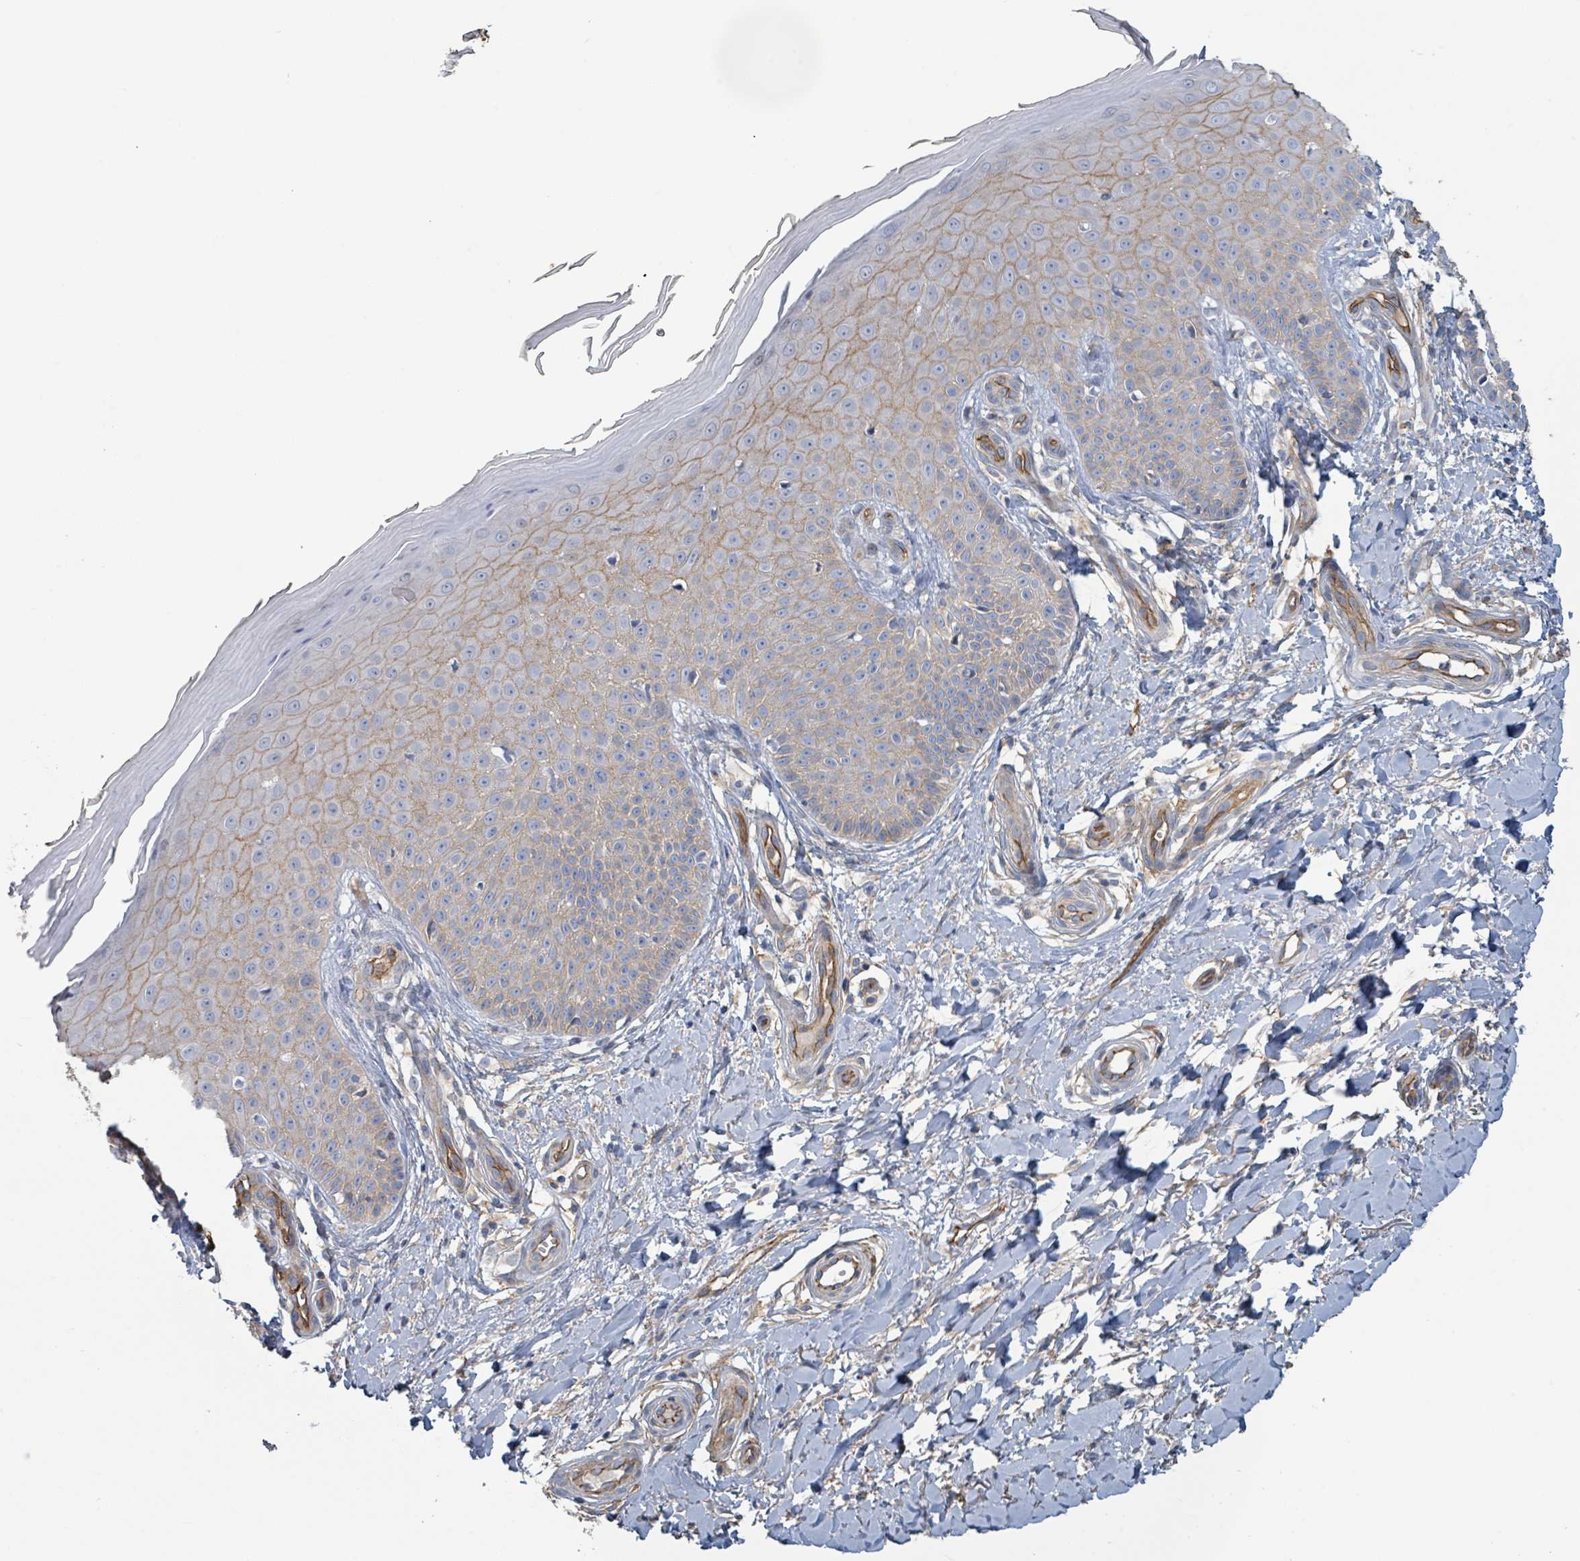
{"staining": {"intensity": "moderate", "quantity": "25%-75%", "location": "cytoplasmic/membranous"}, "tissue": "skin", "cell_type": "Fibroblasts", "image_type": "normal", "snomed": [{"axis": "morphology", "description": "Normal tissue, NOS"}, {"axis": "topography", "description": "Skin"}], "caption": "Fibroblasts reveal medium levels of moderate cytoplasmic/membranous positivity in approximately 25%-75% of cells in benign skin. Immunohistochemistry (ihc) stains the protein of interest in brown and the nuclei are stained blue.", "gene": "LDOC1", "patient": {"sex": "male", "age": 81}}